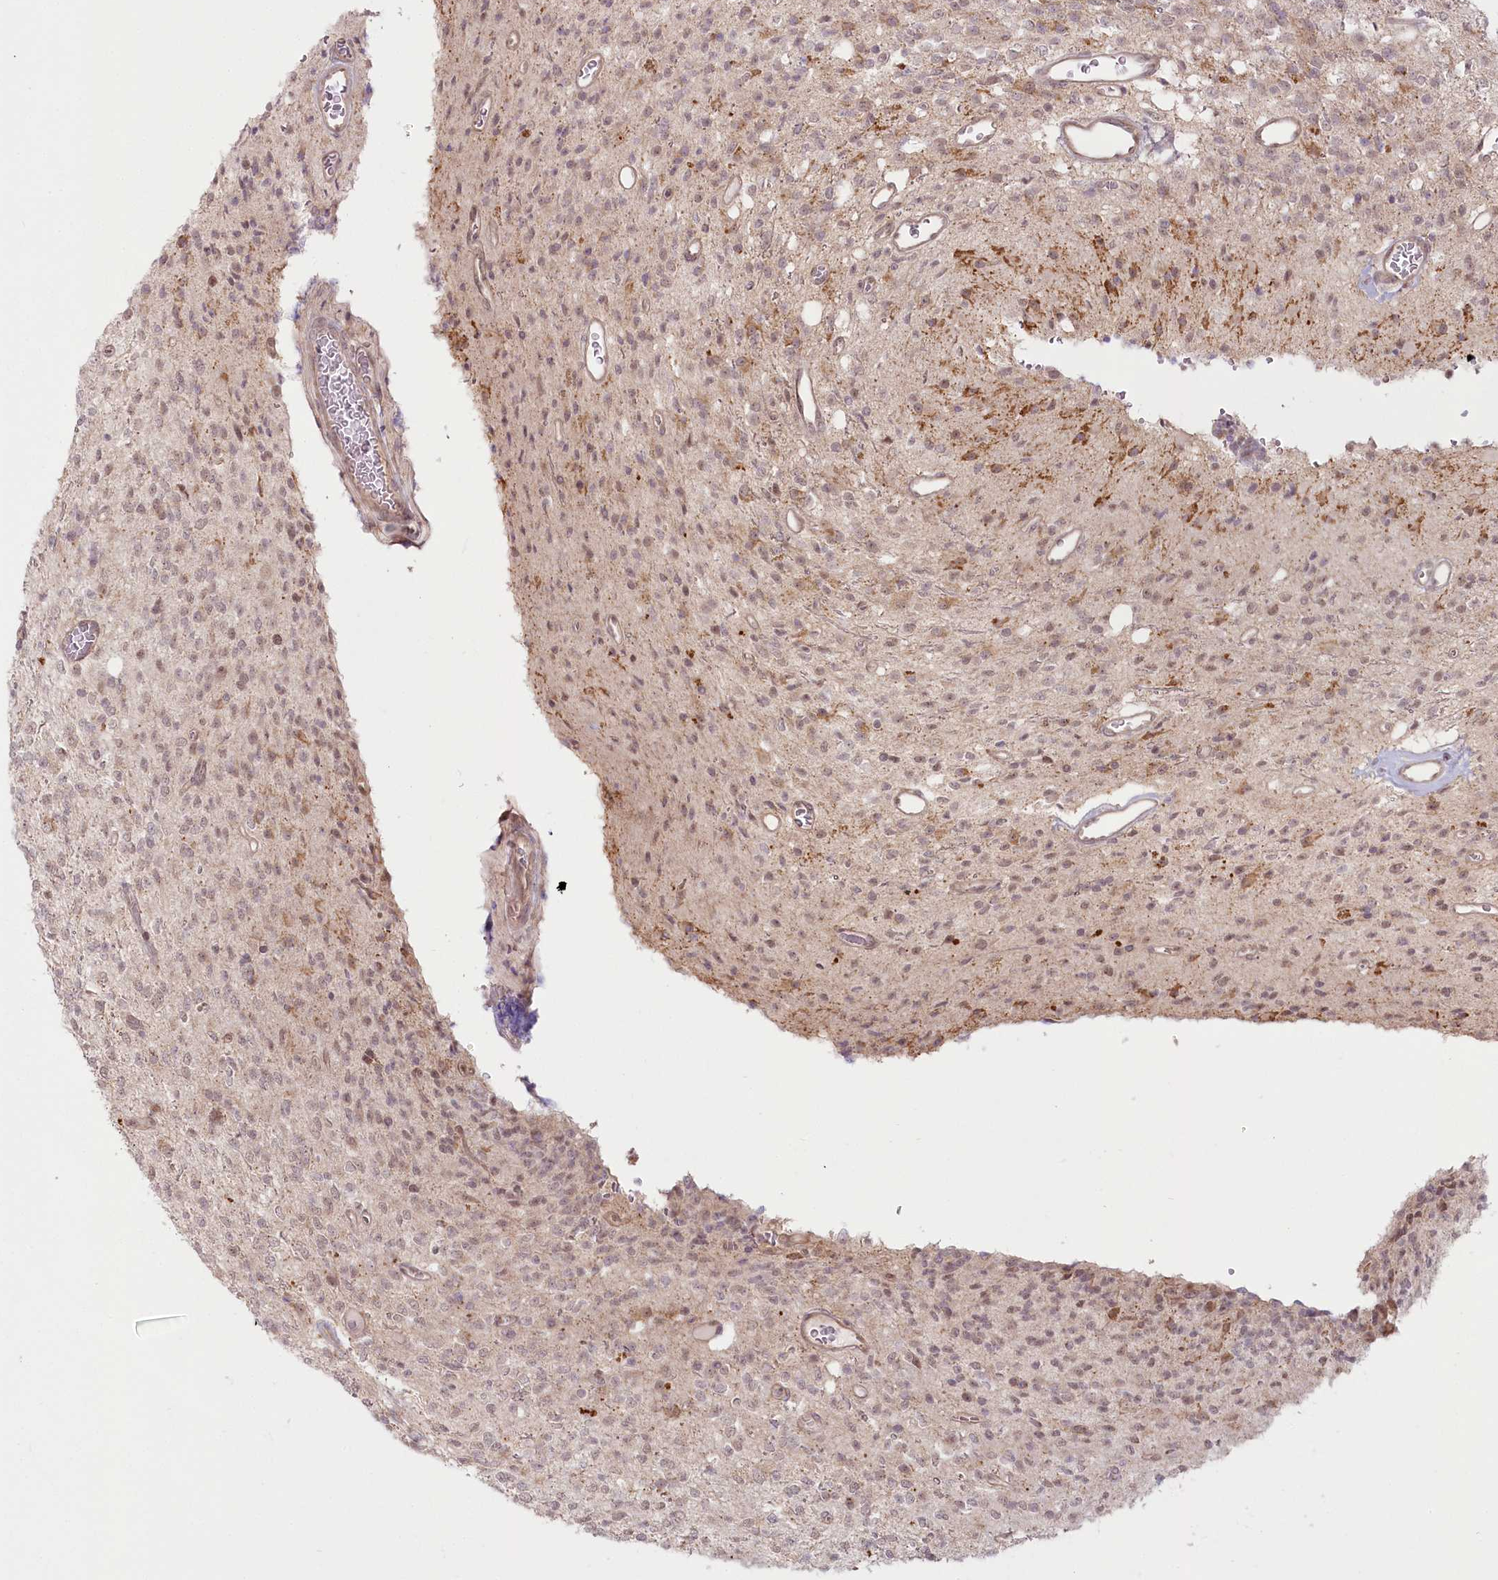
{"staining": {"intensity": "weak", "quantity": "25%-75%", "location": "cytoplasmic/membranous,nuclear"}, "tissue": "glioma", "cell_type": "Tumor cells", "image_type": "cancer", "snomed": [{"axis": "morphology", "description": "Glioma, malignant, High grade"}, {"axis": "topography", "description": "Brain"}], "caption": "IHC micrograph of human glioma stained for a protein (brown), which shows low levels of weak cytoplasmic/membranous and nuclear expression in approximately 25%-75% of tumor cells.", "gene": "R3HDM2", "patient": {"sex": "male", "age": 34}}